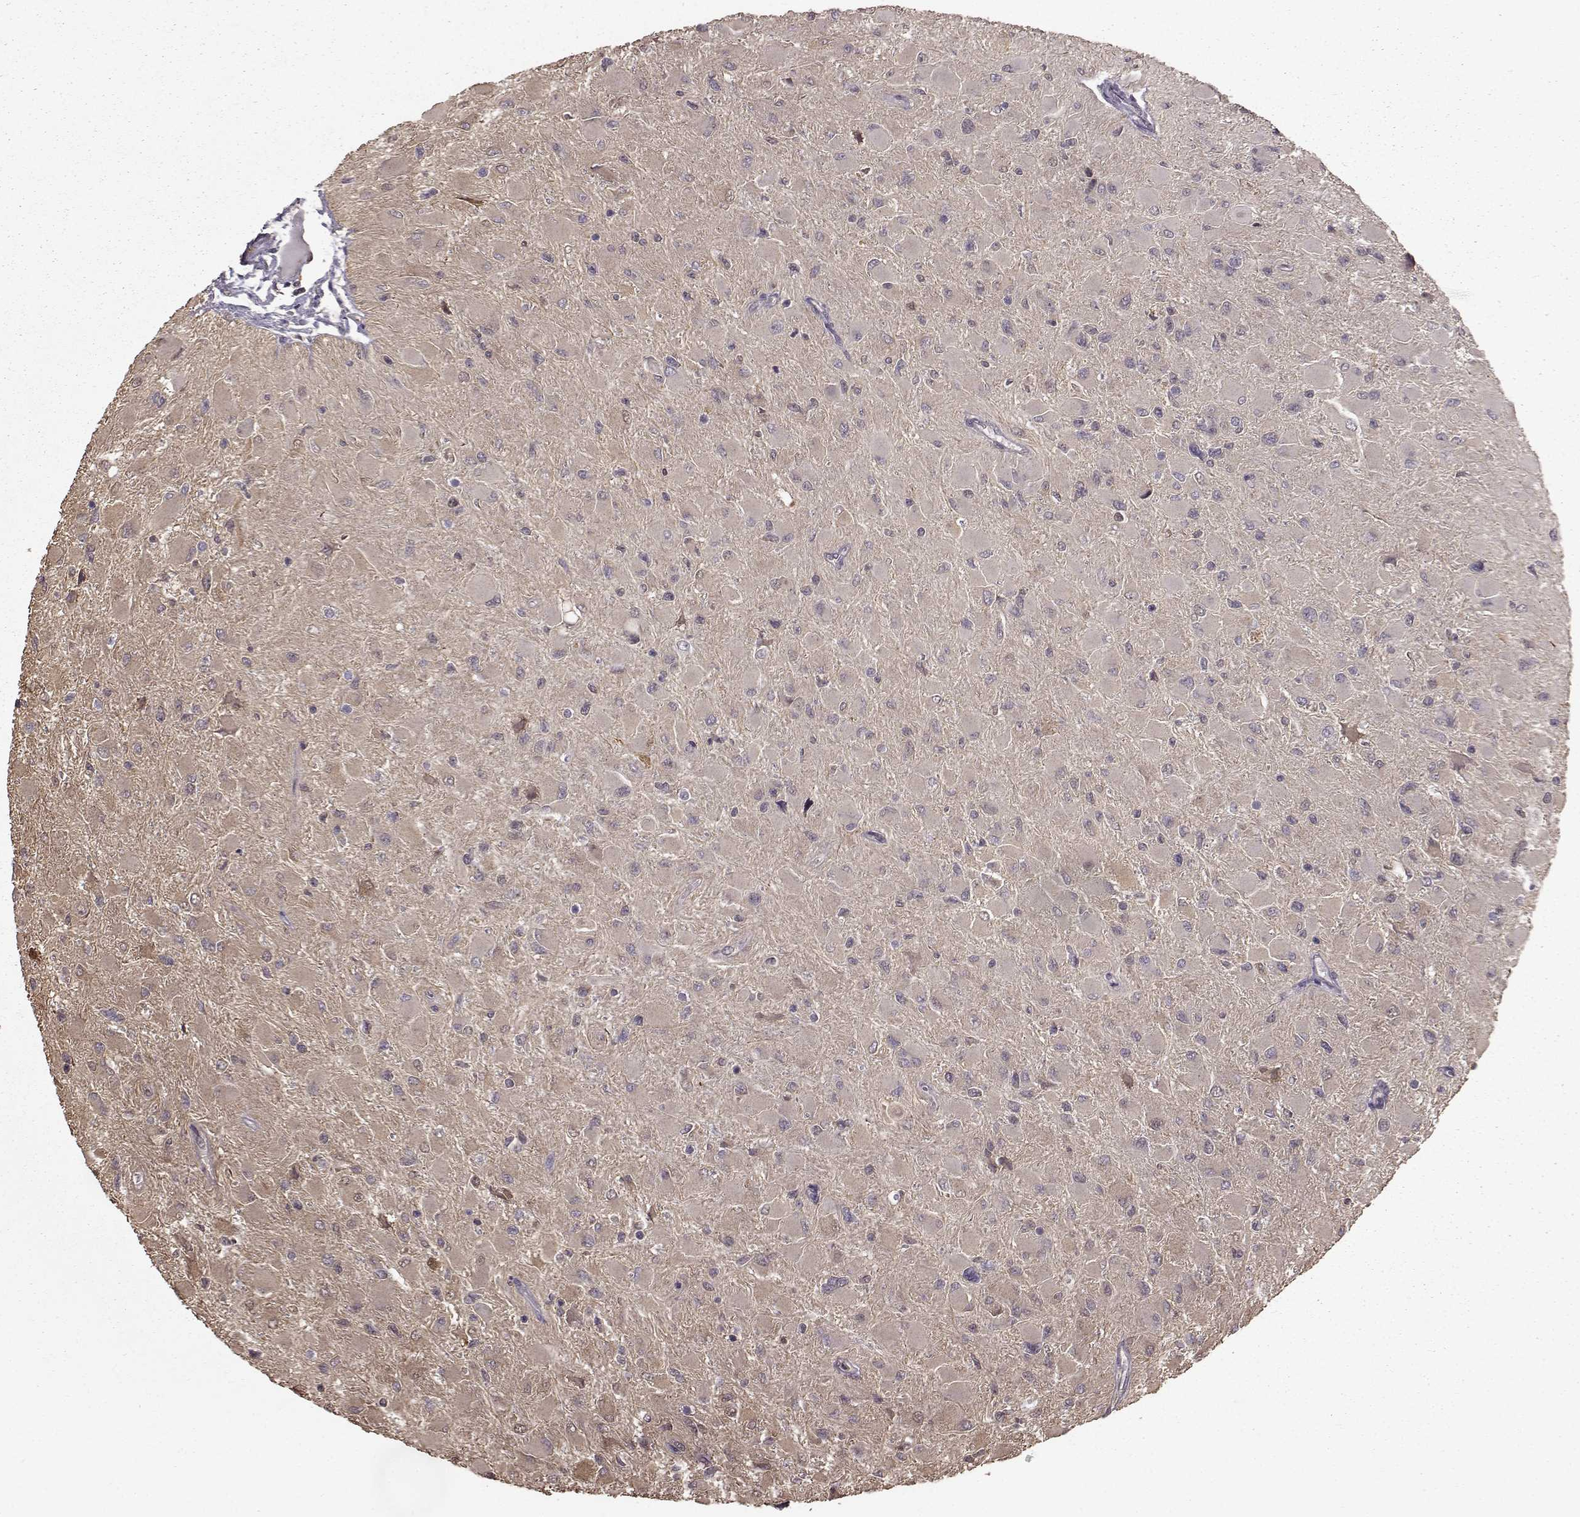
{"staining": {"intensity": "negative", "quantity": "none", "location": "none"}, "tissue": "glioma", "cell_type": "Tumor cells", "image_type": "cancer", "snomed": [{"axis": "morphology", "description": "Glioma, malignant, High grade"}, {"axis": "topography", "description": "Cerebral cortex"}], "caption": "An immunohistochemistry (IHC) micrograph of glioma is shown. There is no staining in tumor cells of glioma. (Brightfield microscopy of DAB IHC at high magnification).", "gene": "NME1-NME2", "patient": {"sex": "female", "age": 36}}